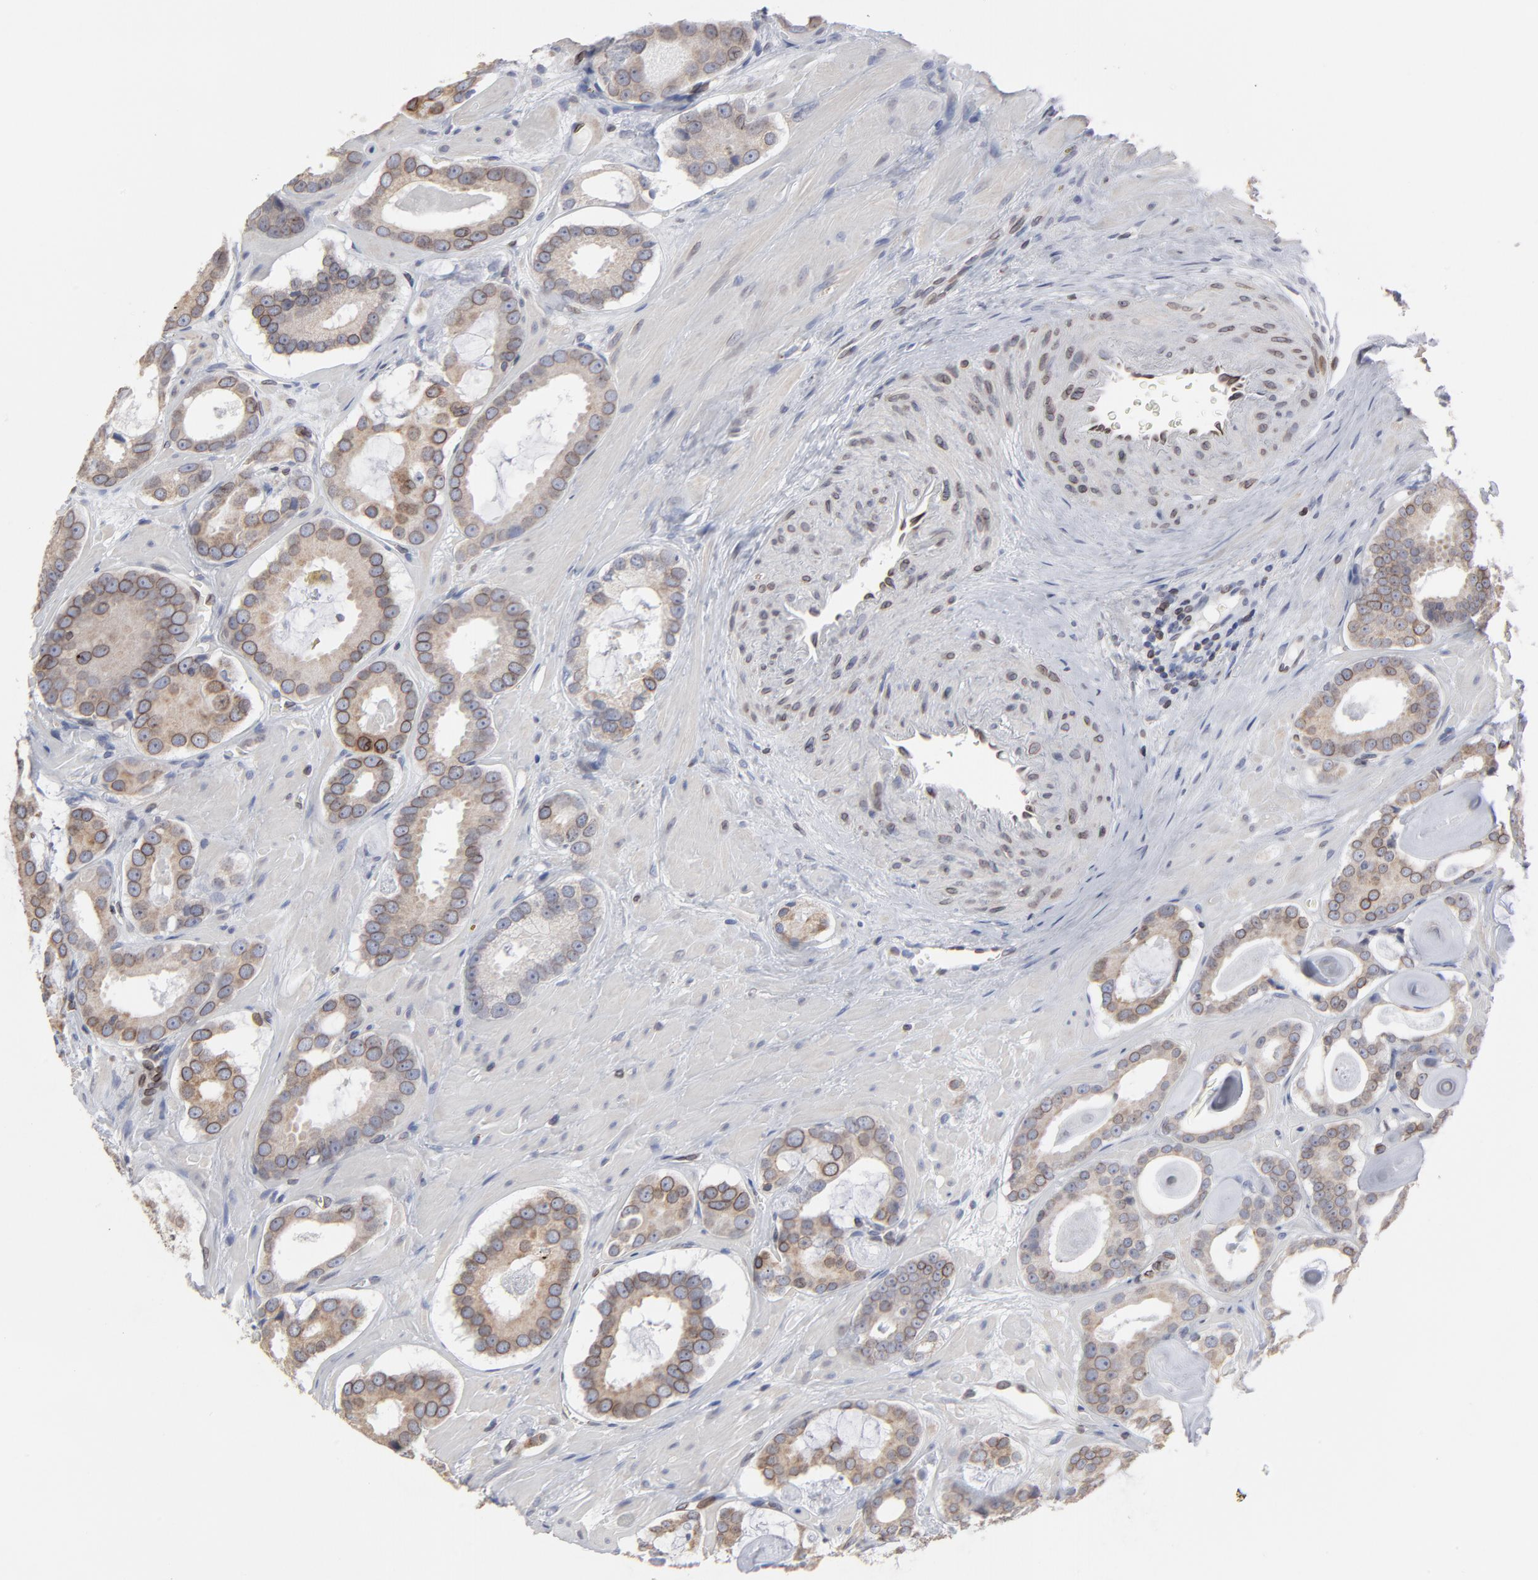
{"staining": {"intensity": "weak", "quantity": "25%-75%", "location": "cytoplasmic/membranous,nuclear"}, "tissue": "prostate cancer", "cell_type": "Tumor cells", "image_type": "cancer", "snomed": [{"axis": "morphology", "description": "Adenocarcinoma, Low grade"}, {"axis": "topography", "description": "Prostate"}], "caption": "Immunohistochemical staining of prostate adenocarcinoma (low-grade) shows weak cytoplasmic/membranous and nuclear protein expression in about 25%-75% of tumor cells.", "gene": "SYNE2", "patient": {"sex": "male", "age": 57}}